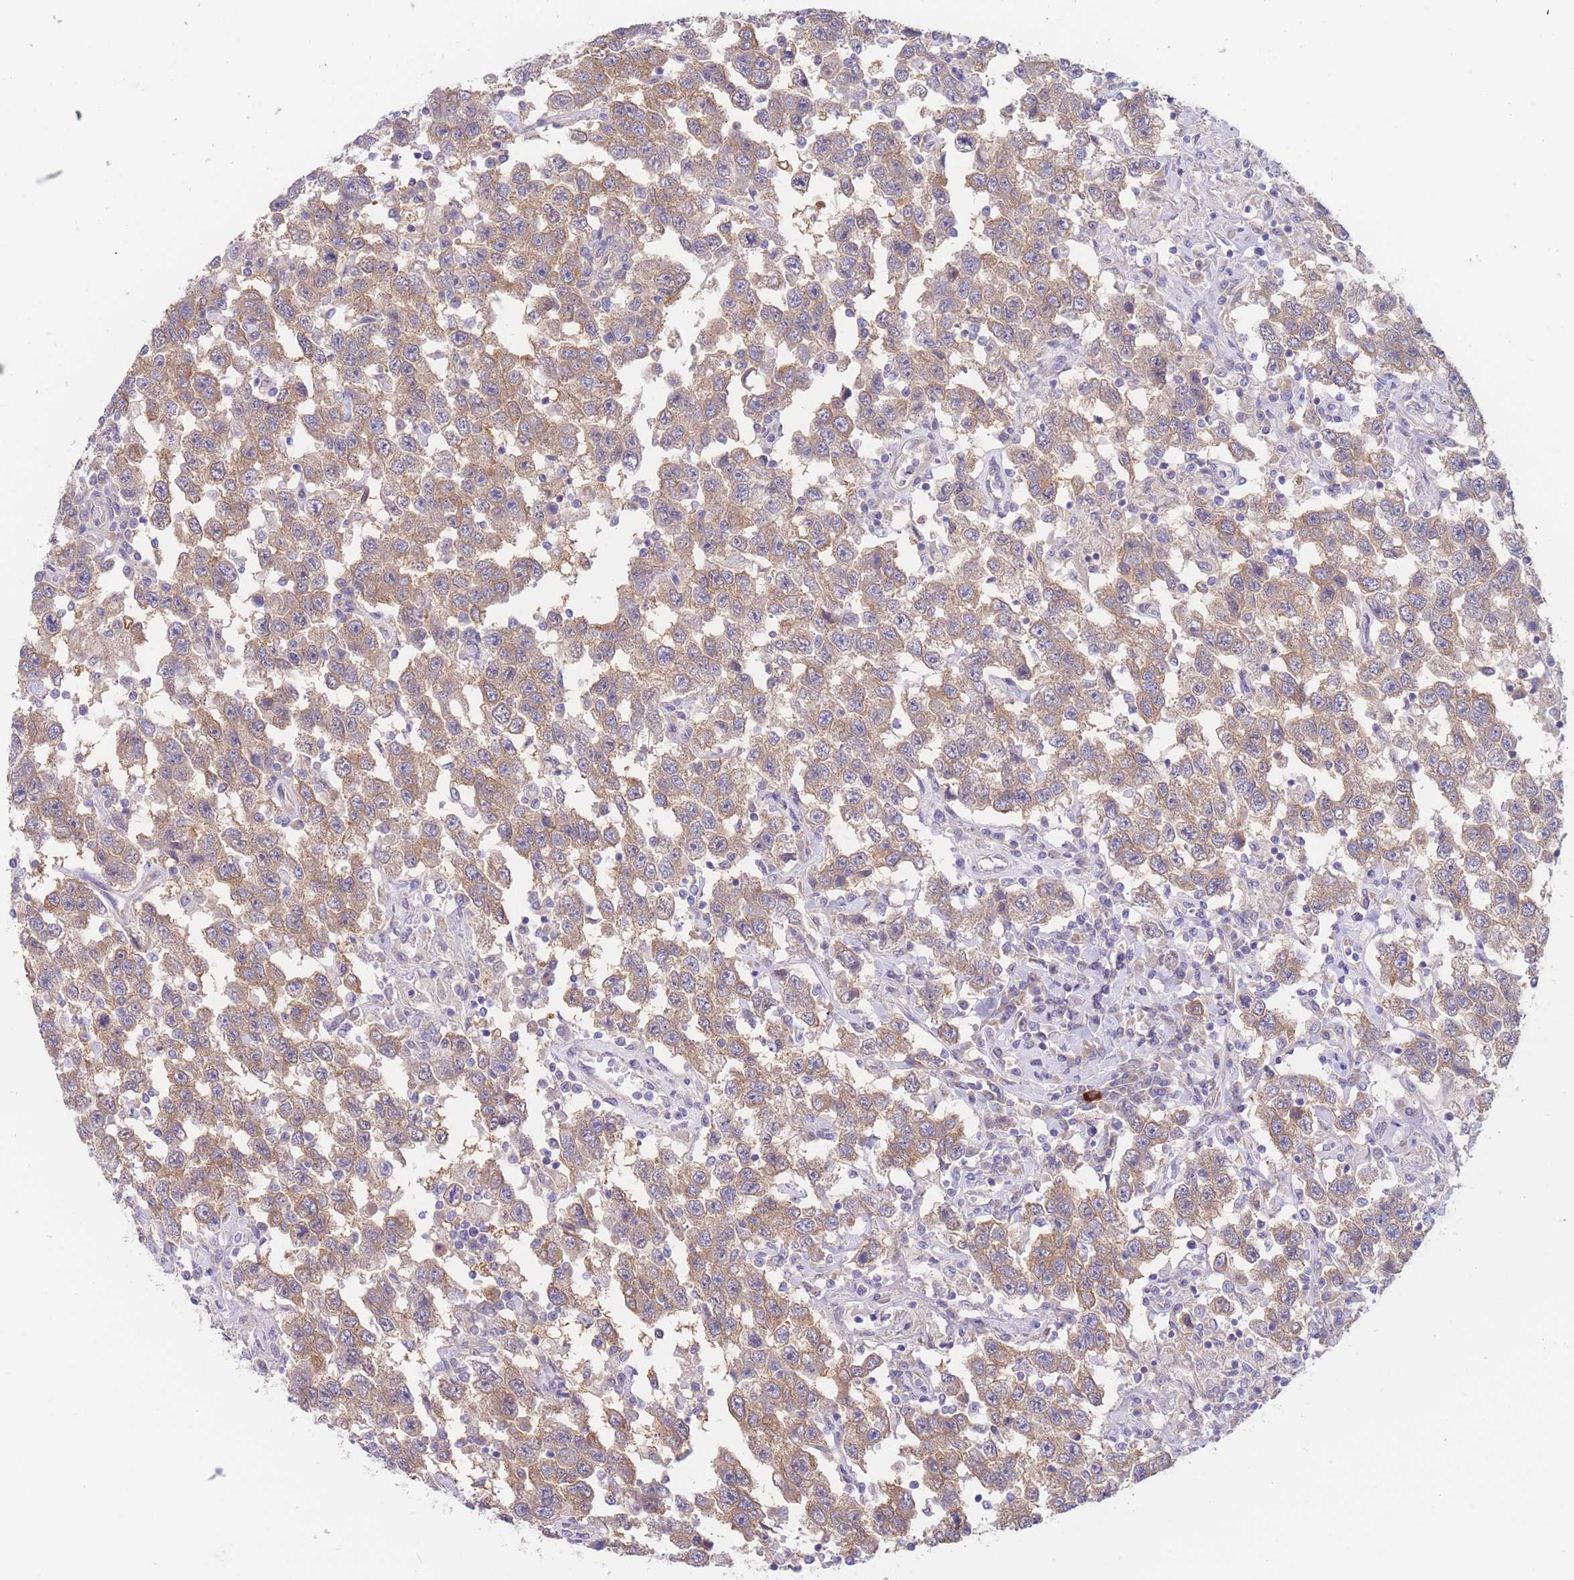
{"staining": {"intensity": "moderate", "quantity": ">75%", "location": "cytoplasmic/membranous"}, "tissue": "testis cancer", "cell_type": "Tumor cells", "image_type": "cancer", "snomed": [{"axis": "morphology", "description": "Seminoma, NOS"}, {"axis": "topography", "description": "Testis"}], "caption": "IHC histopathology image of testis seminoma stained for a protein (brown), which reveals medium levels of moderate cytoplasmic/membranous expression in about >75% of tumor cells.", "gene": "ZNF281", "patient": {"sex": "male", "age": 41}}